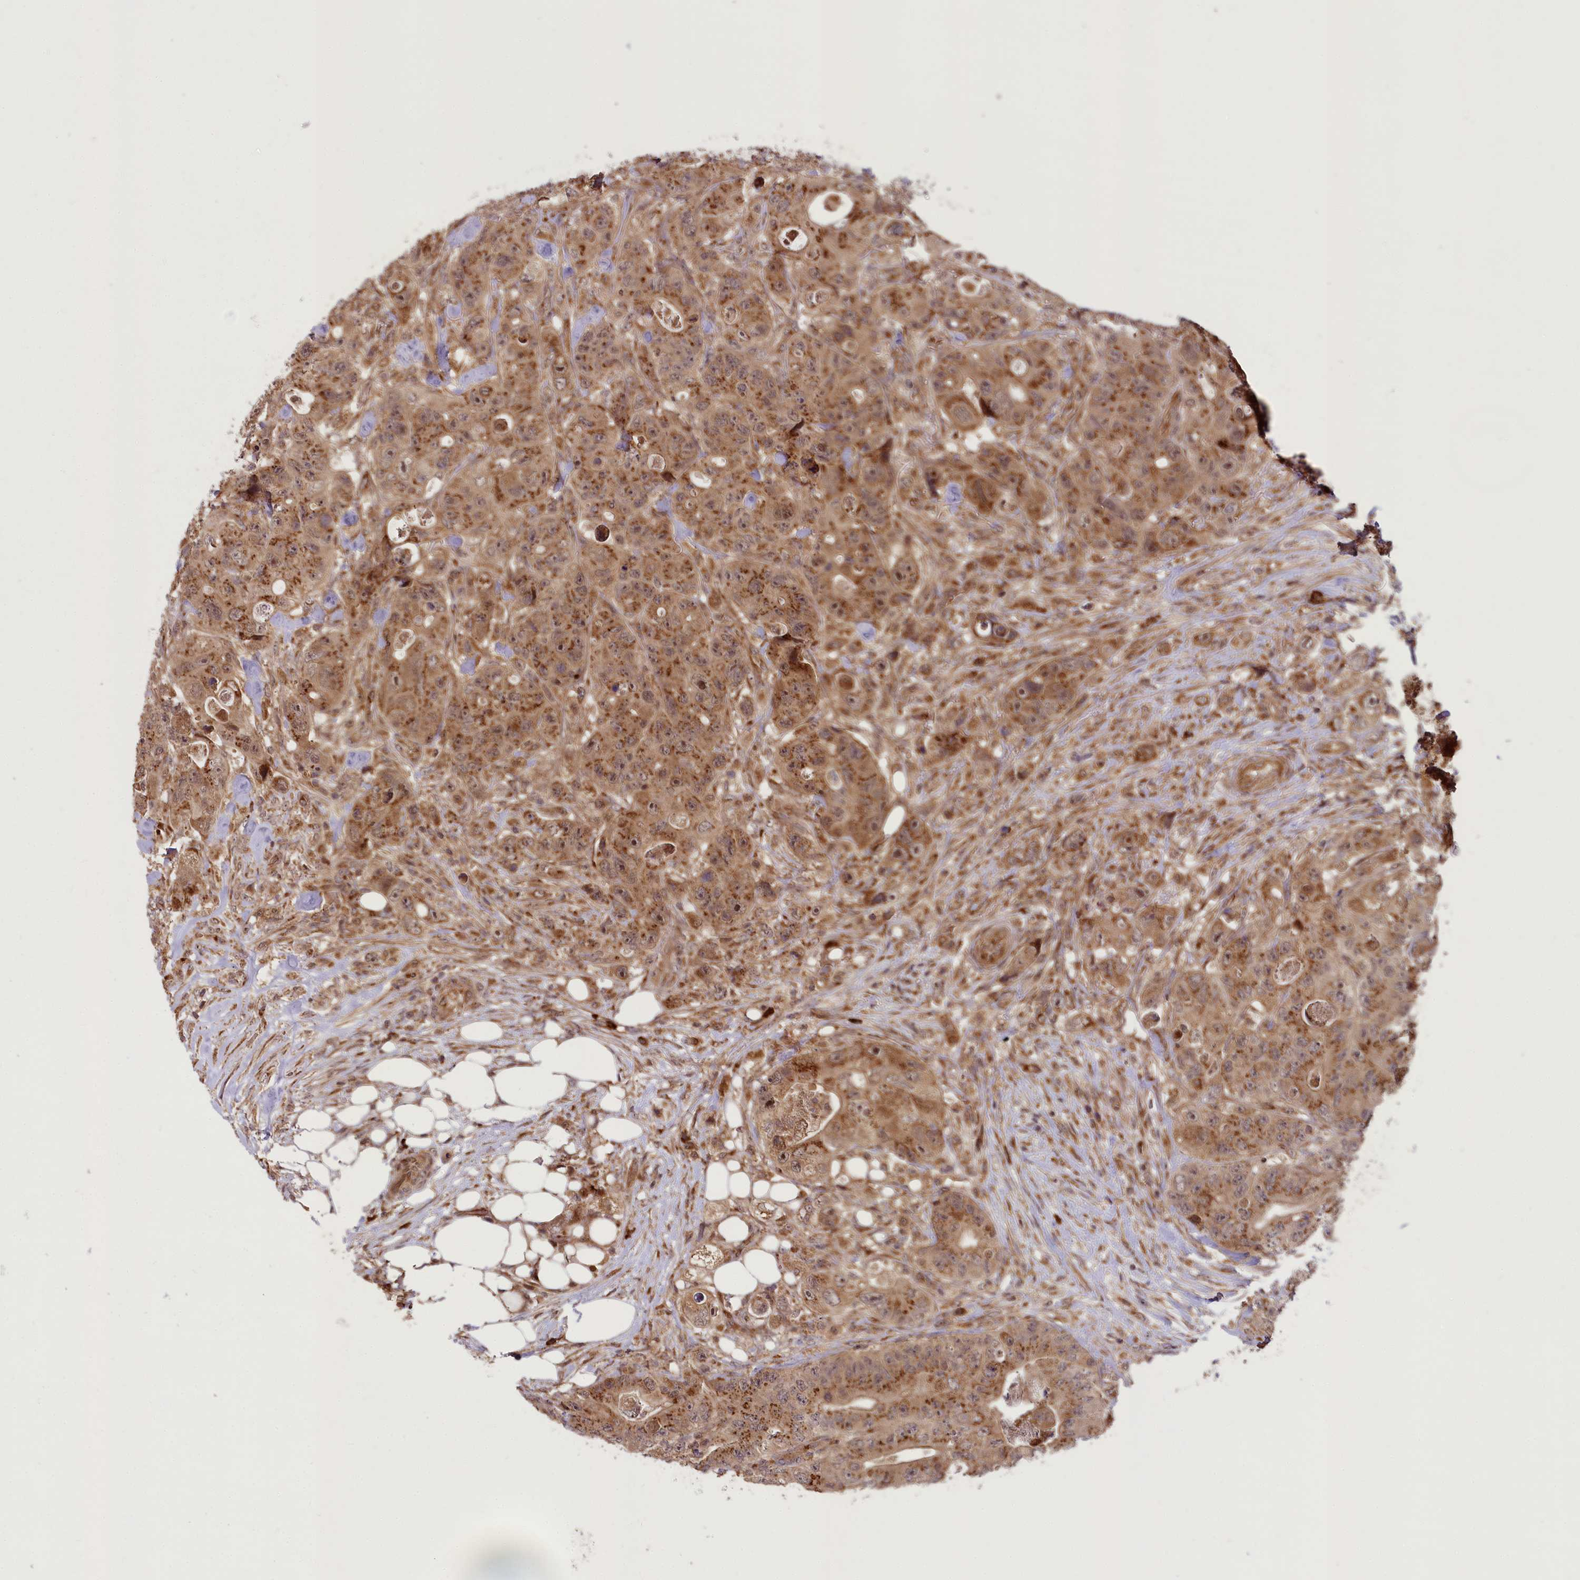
{"staining": {"intensity": "moderate", "quantity": ">75%", "location": "cytoplasmic/membranous,nuclear"}, "tissue": "colorectal cancer", "cell_type": "Tumor cells", "image_type": "cancer", "snomed": [{"axis": "morphology", "description": "Adenocarcinoma, NOS"}, {"axis": "topography", "description": "Colon"}], "caption": "Immunohistochemistry (IHC) of human colorectal cancer shows medium levels of moderate cytoplasmic/membranous and nuclear positivity in approximately >75% of tumor cells.", "gene": "CARD19", "patient": {"sex": "female", "age": 46}}